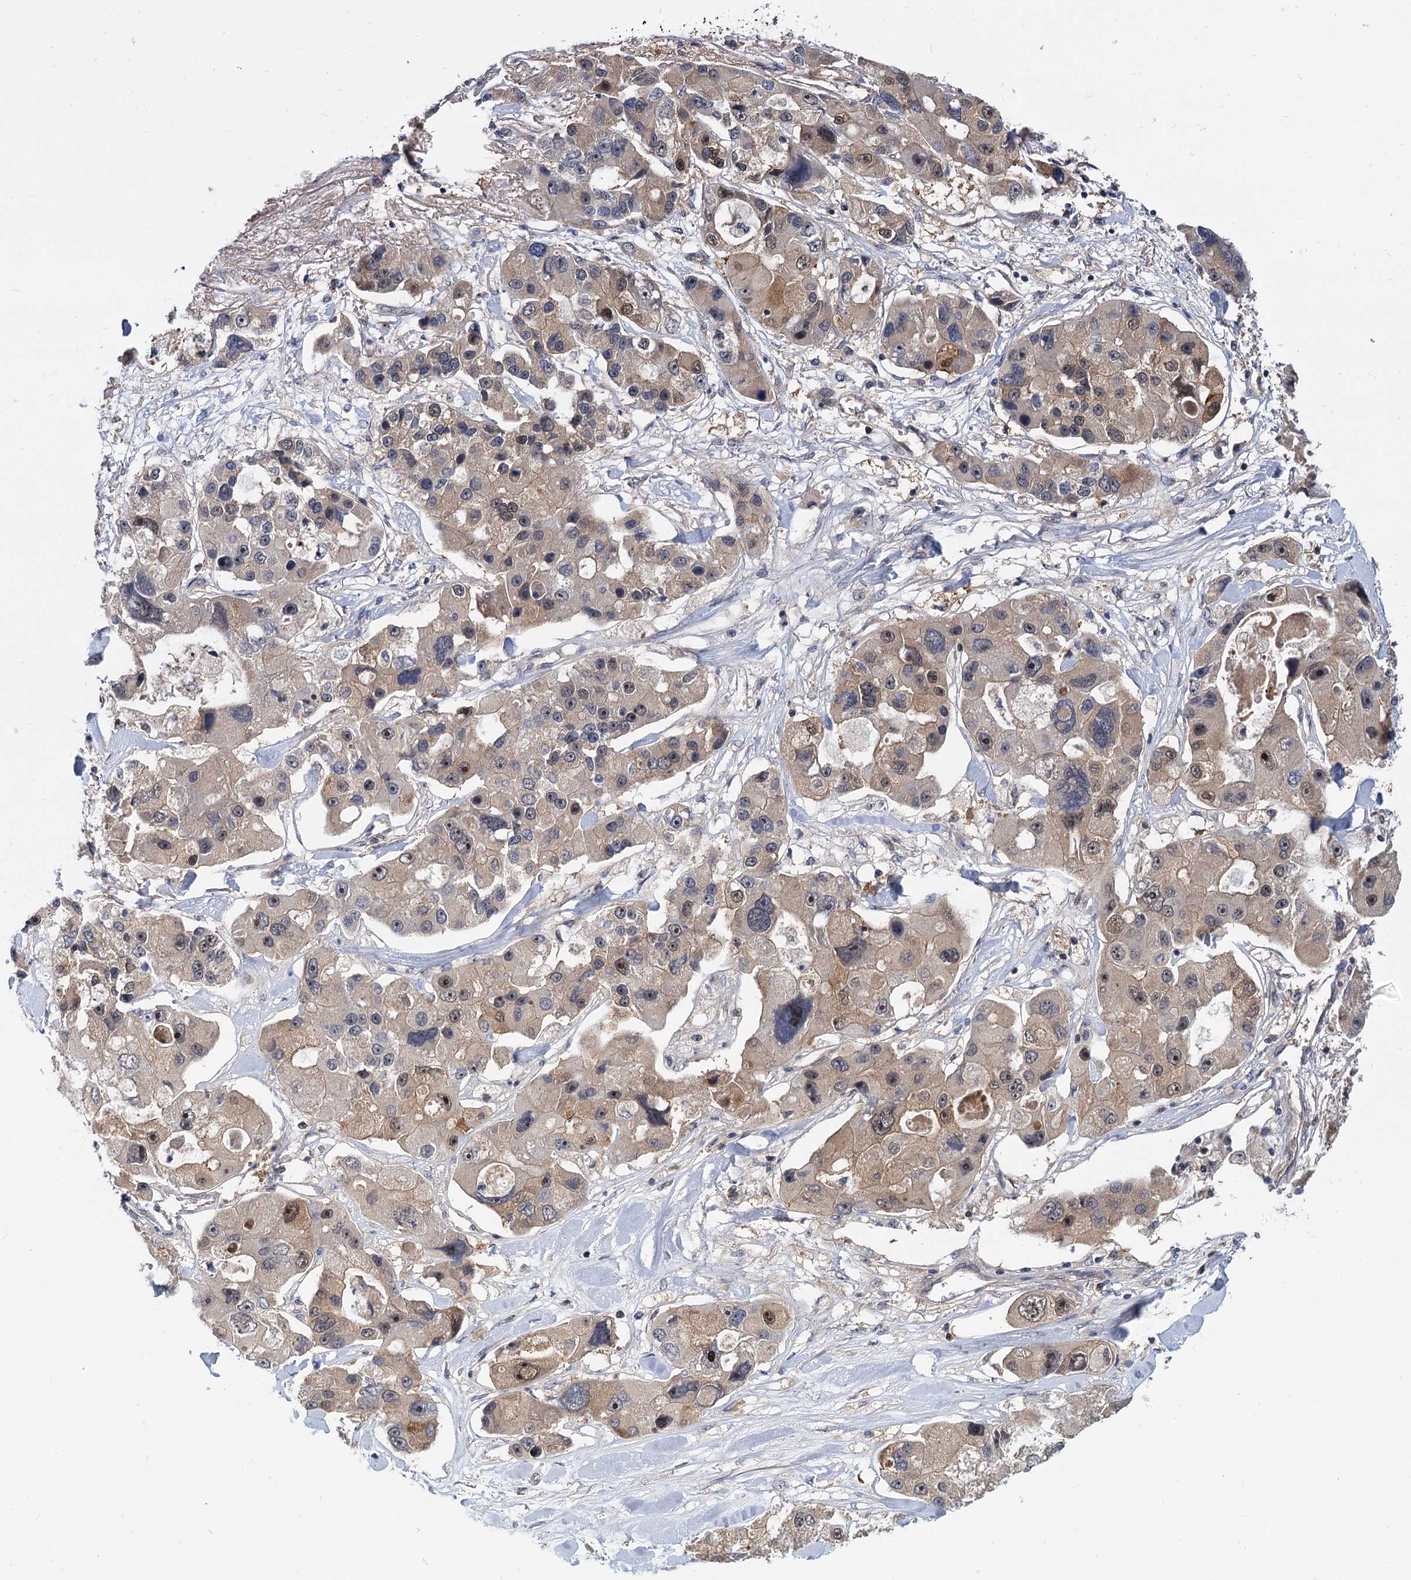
{"staining": {"intensity": "weak", "quantity": "25%-75%", "location": "cytoplasmic/membranous,nuclear"}, "tissue": "lung cancer", "cell_type": "Tumor cells", "image_type": "cancer", "snomed": [{"axis": "morphology", "description": "Adenocarcinoma, NOS"}, {"axis": "topography", "description": "Lung"}], "caption": "This micrograph exhibits immunohistochemistry (IHC) staining of lung cancer, with low weak cytoplasmic/membranous and nuclear expression in approximately 25%-75% of tumor cells.", "gene": "SNX15", "patient": {"sex": "female", "age": 54}}